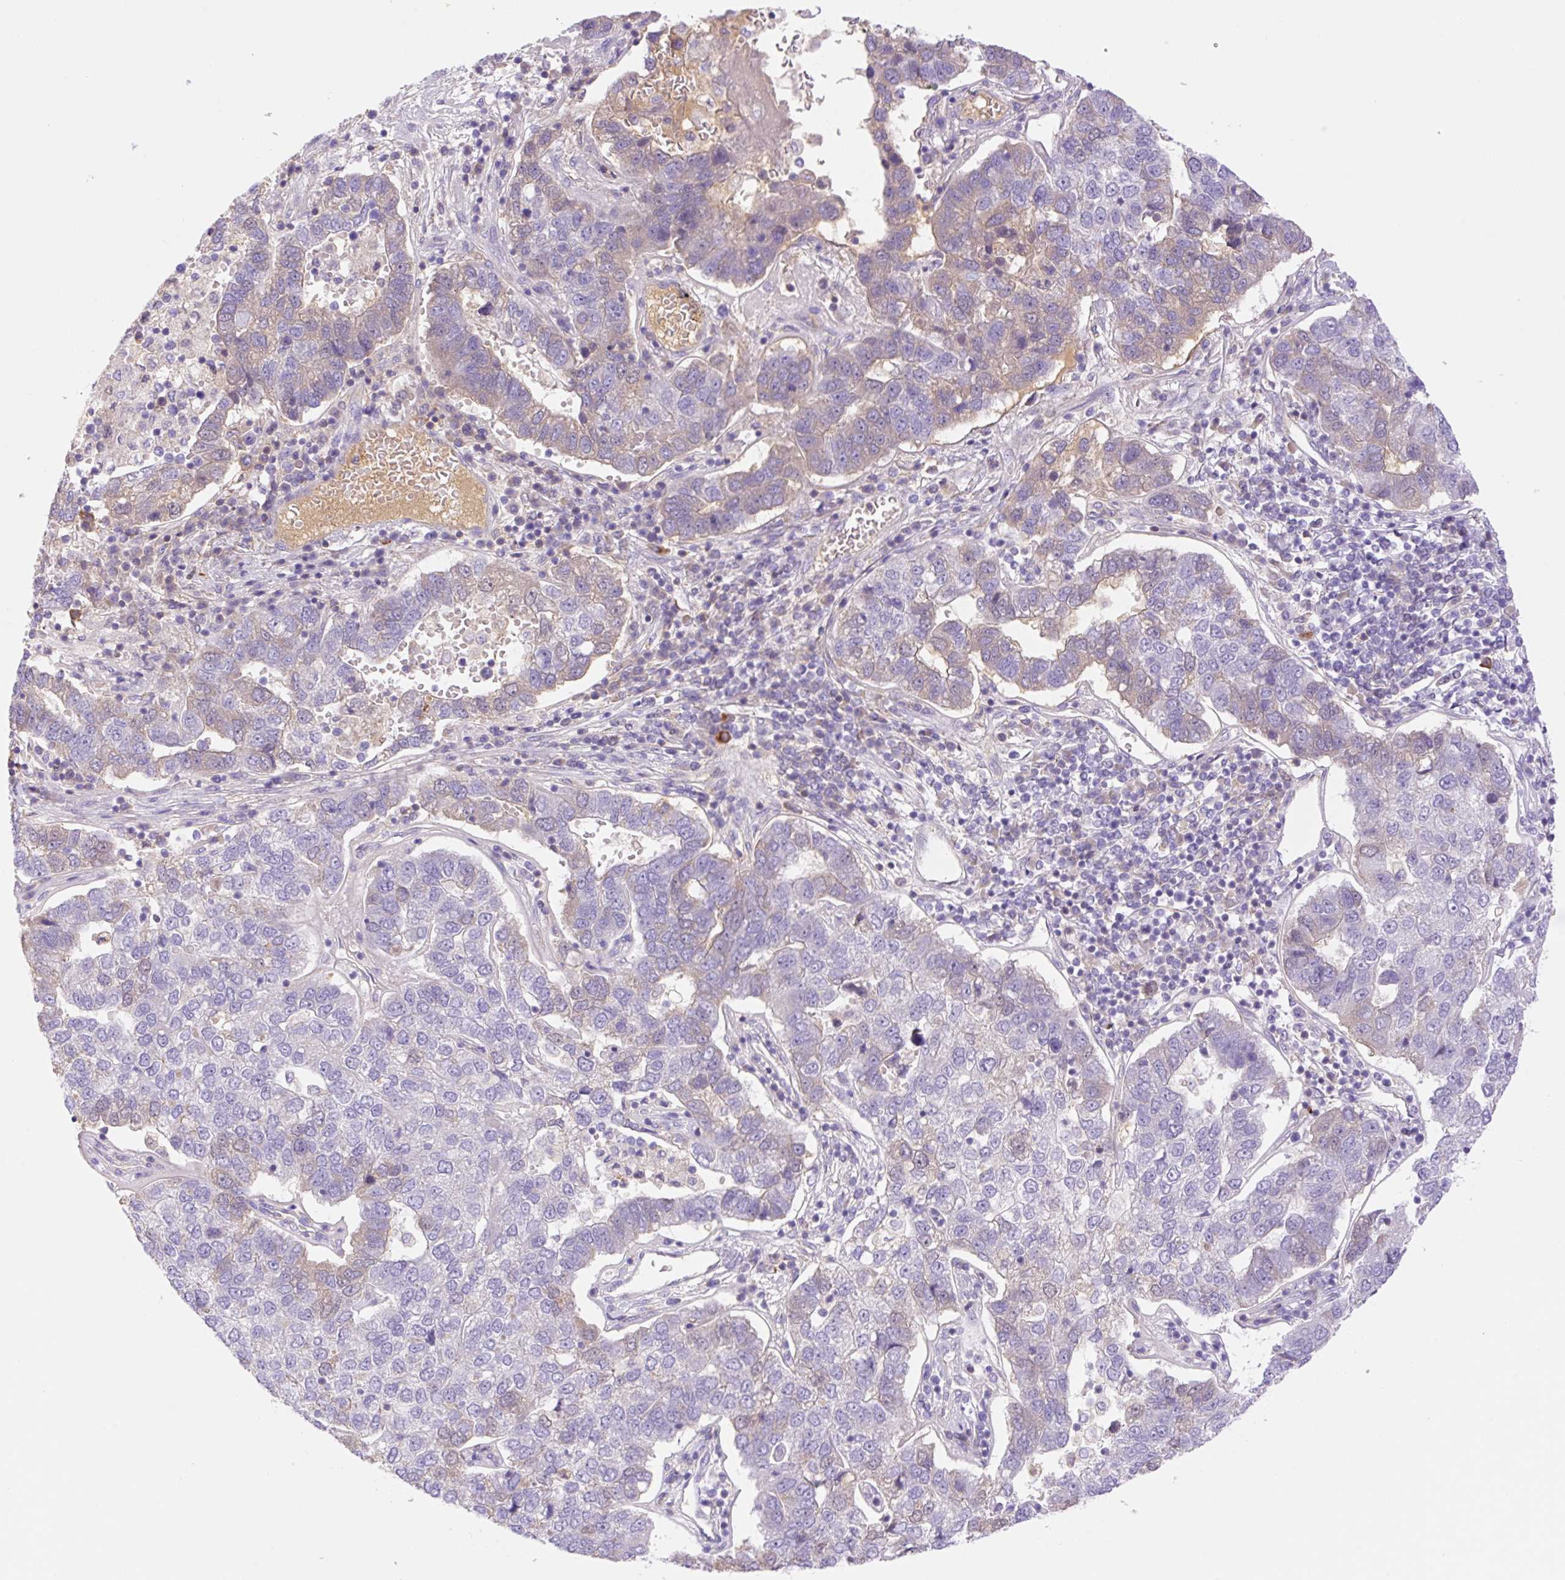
{"staining": {"intensity": "weak", "quantity": "<25%", "location": "cytoplasmic/membranous"}, "tissue": "pancreatic cancer", "cell_type": "Tumor cells", "image_type": "cancer", "snomed": [{"axis": "morphology", "description": "Adenocarcinoma, NOS"}, {"axis": "topography", "description": "Pancreas"}], "caption": "Immunohistochemical staining of human adenocarcinoma (pancreatic) demonstrates no significant expression in tumor cells.", "gene": "DENND5A", "patient": {"sex": "female", "age": 61}}